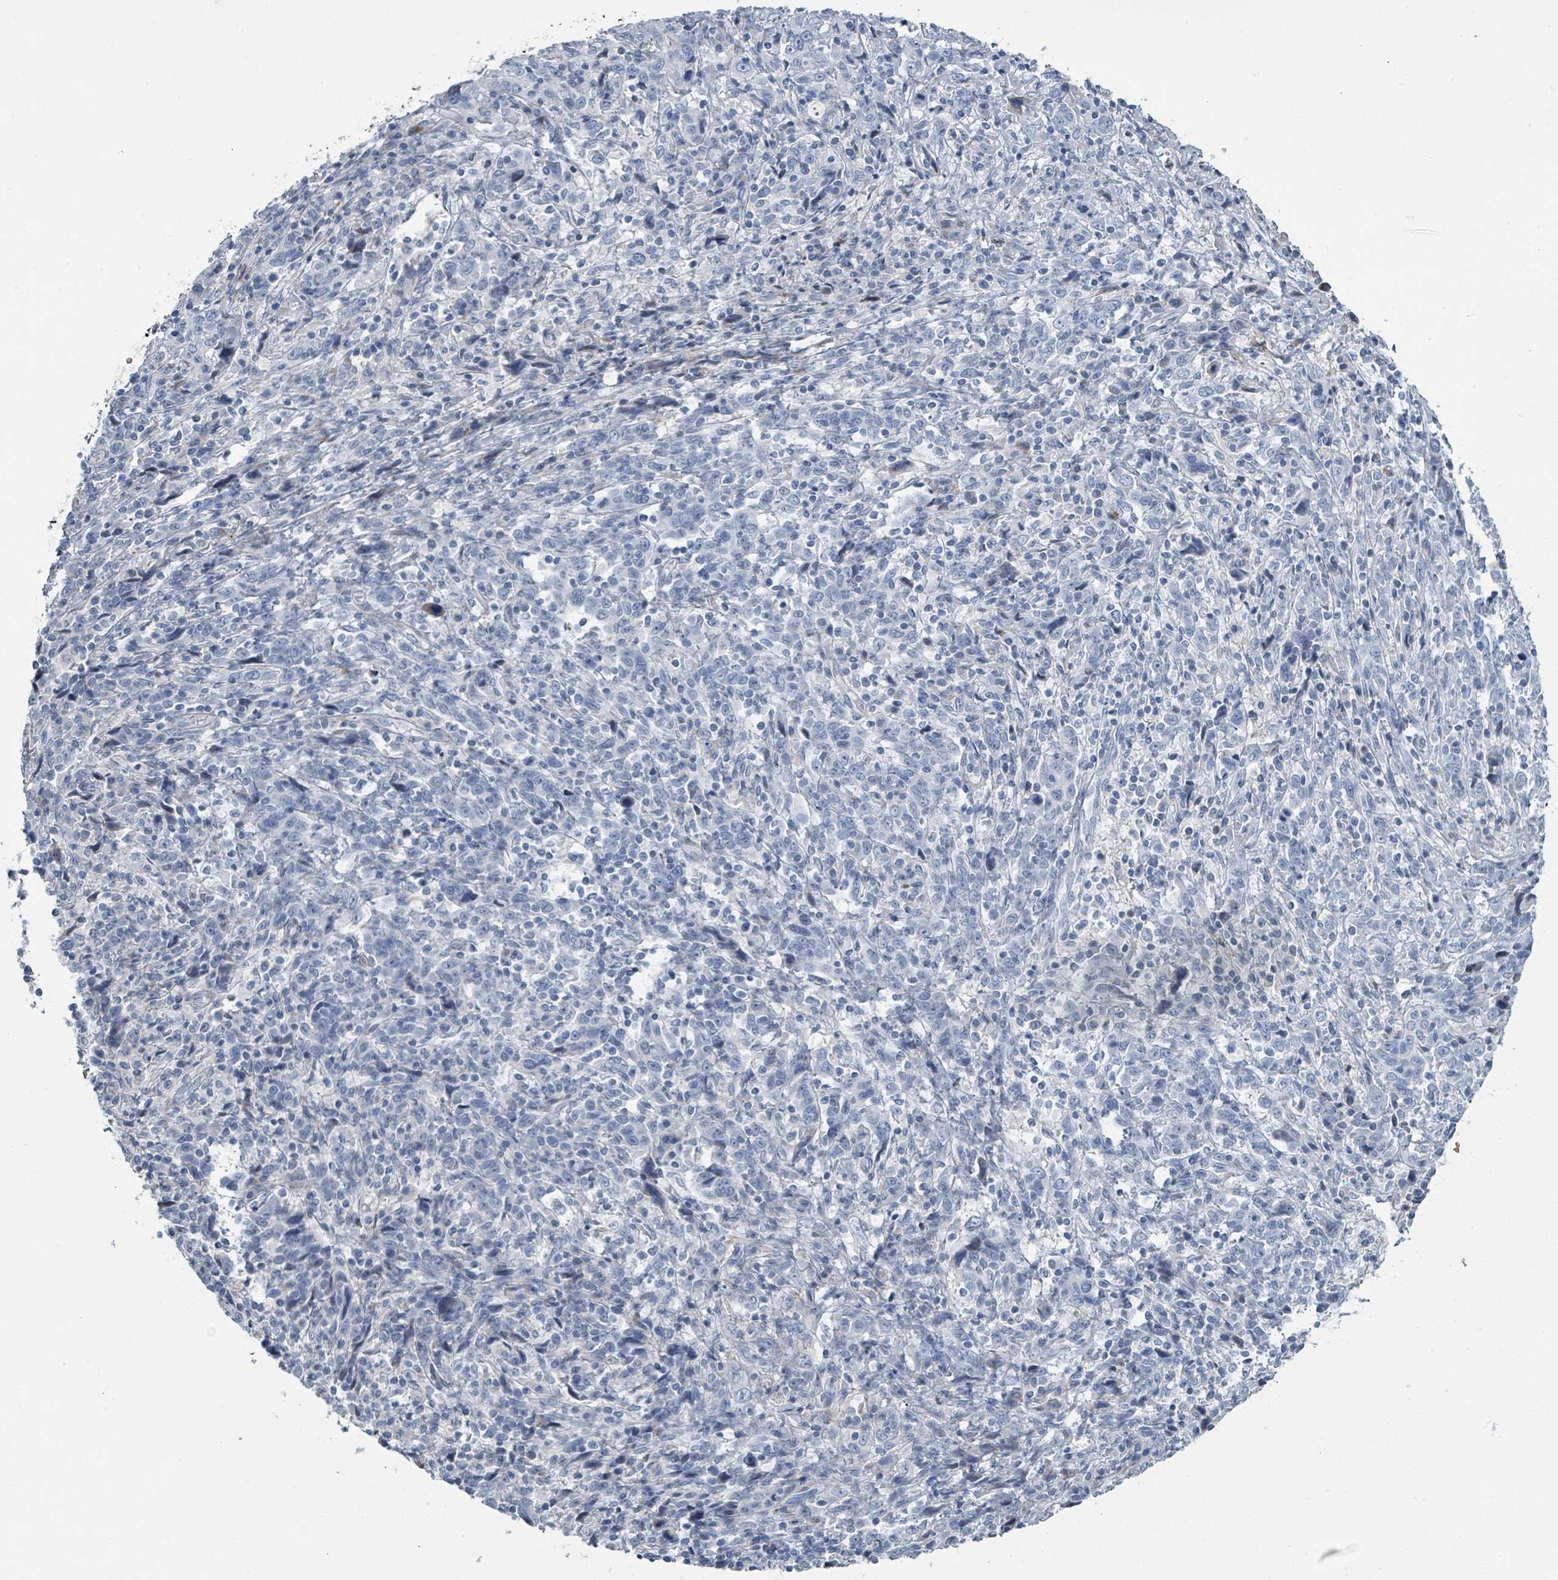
{"staining": {"intensity": "negative", "quantity": "none", "location": "none"}, "tissue": "cervical cancer", "cell_type": "Tumor cells", "image_type": "cancer", "snomed": [{"axis": "morphology", "description": "Squamous cell carcinoma, NOS"}, {"axis": "topography", "description": "Cervix"}], "caption": "Protein analysis of cervical squamous cell carcinoma demonstrates no significant expression in tumor cells. (Stains: DAB immunohistochemistry (IHC) with hematoxylin counter stain, Microscopy: brightfield microscopy at high magnification).", "gene": "RAB33B", "patient": {"sex": "female", "age": 46}}